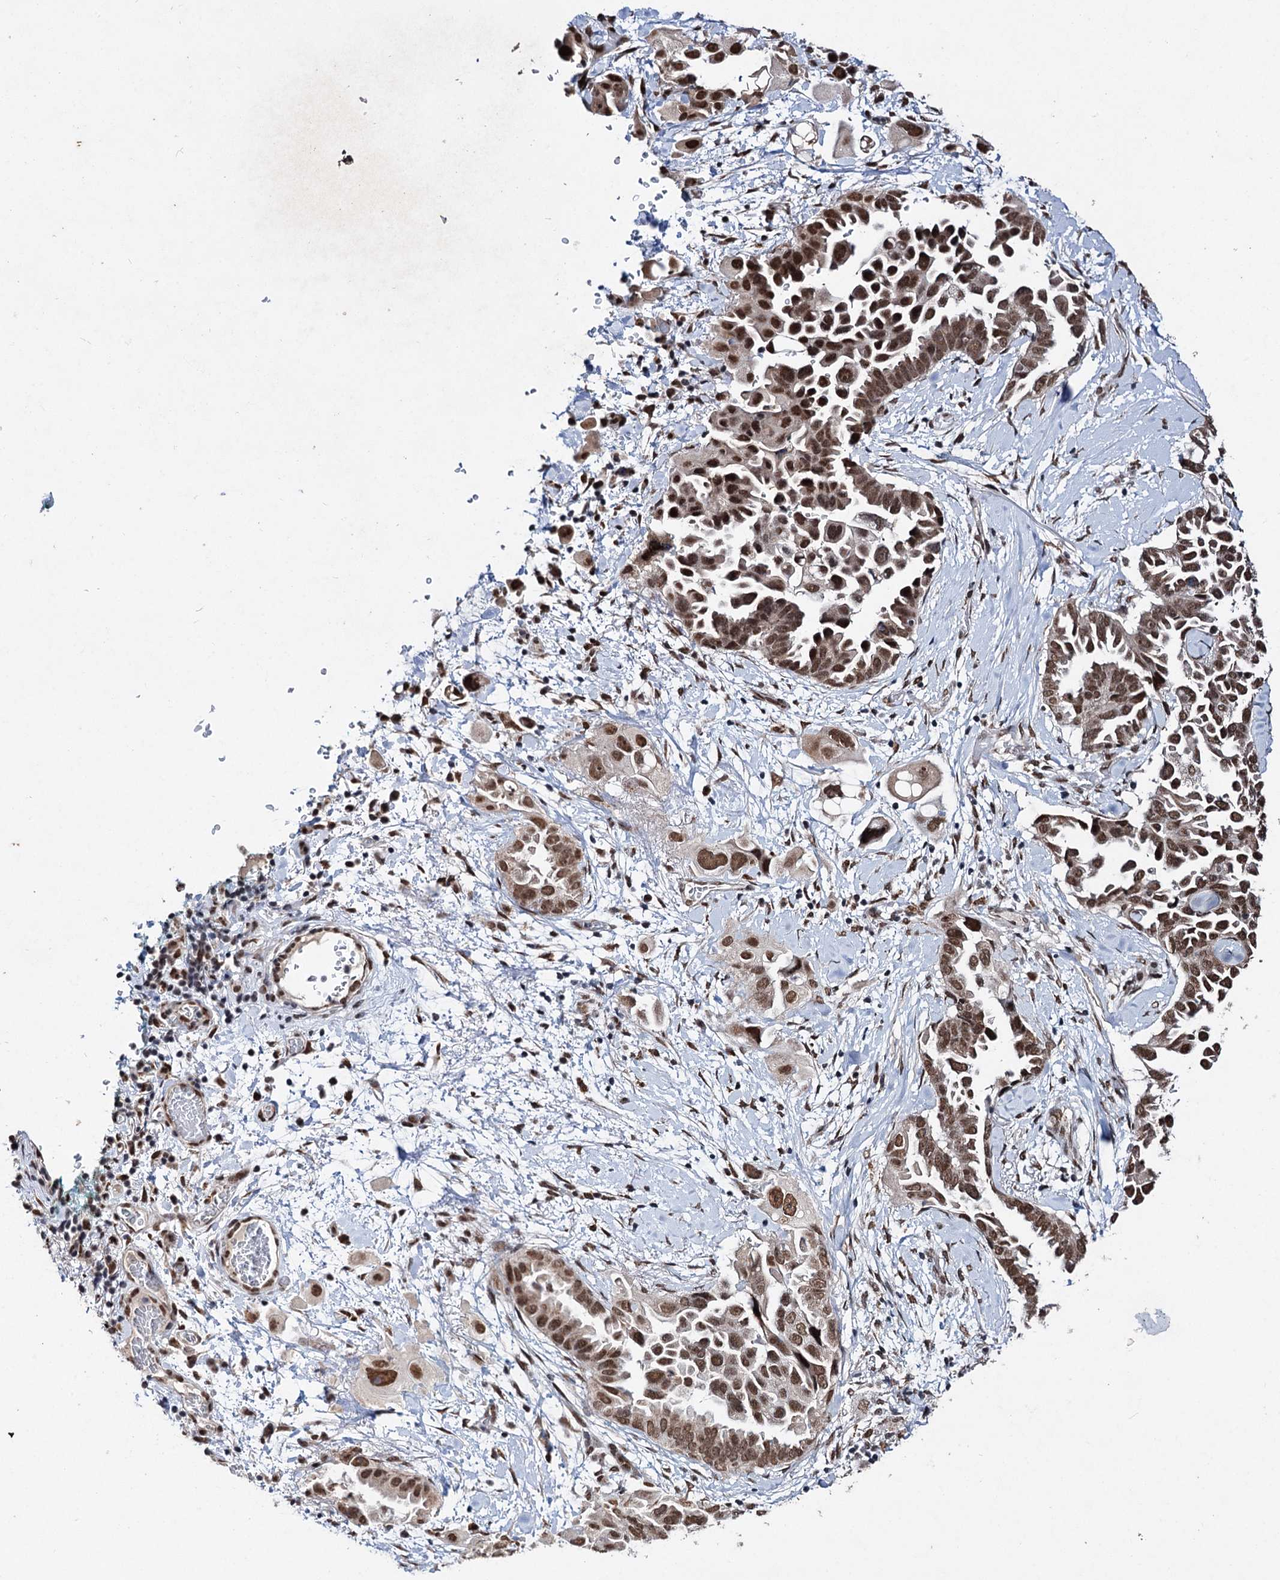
{"staining": {"intensity": "strong", "quantity": ">75%", "location": "nuclear"}, "tissue": "lung cancer", "cell_type": "Tumor cells", "image_type": "cancer", "snomed": [{"axis": "morphology", "description": "Adenocarcinoma, NOS"}, {"axis": "topography", "description": "Lung"}], "caption": "Immunohistochemical staining of adenocarcinoma (lung) demonstrates high levels of strong nuclear protein staining in about >75% of tumor cells. Nuclei are stained in blue.", "gene": "MATR3", "patient": {"sex": "female", "age": 67}}